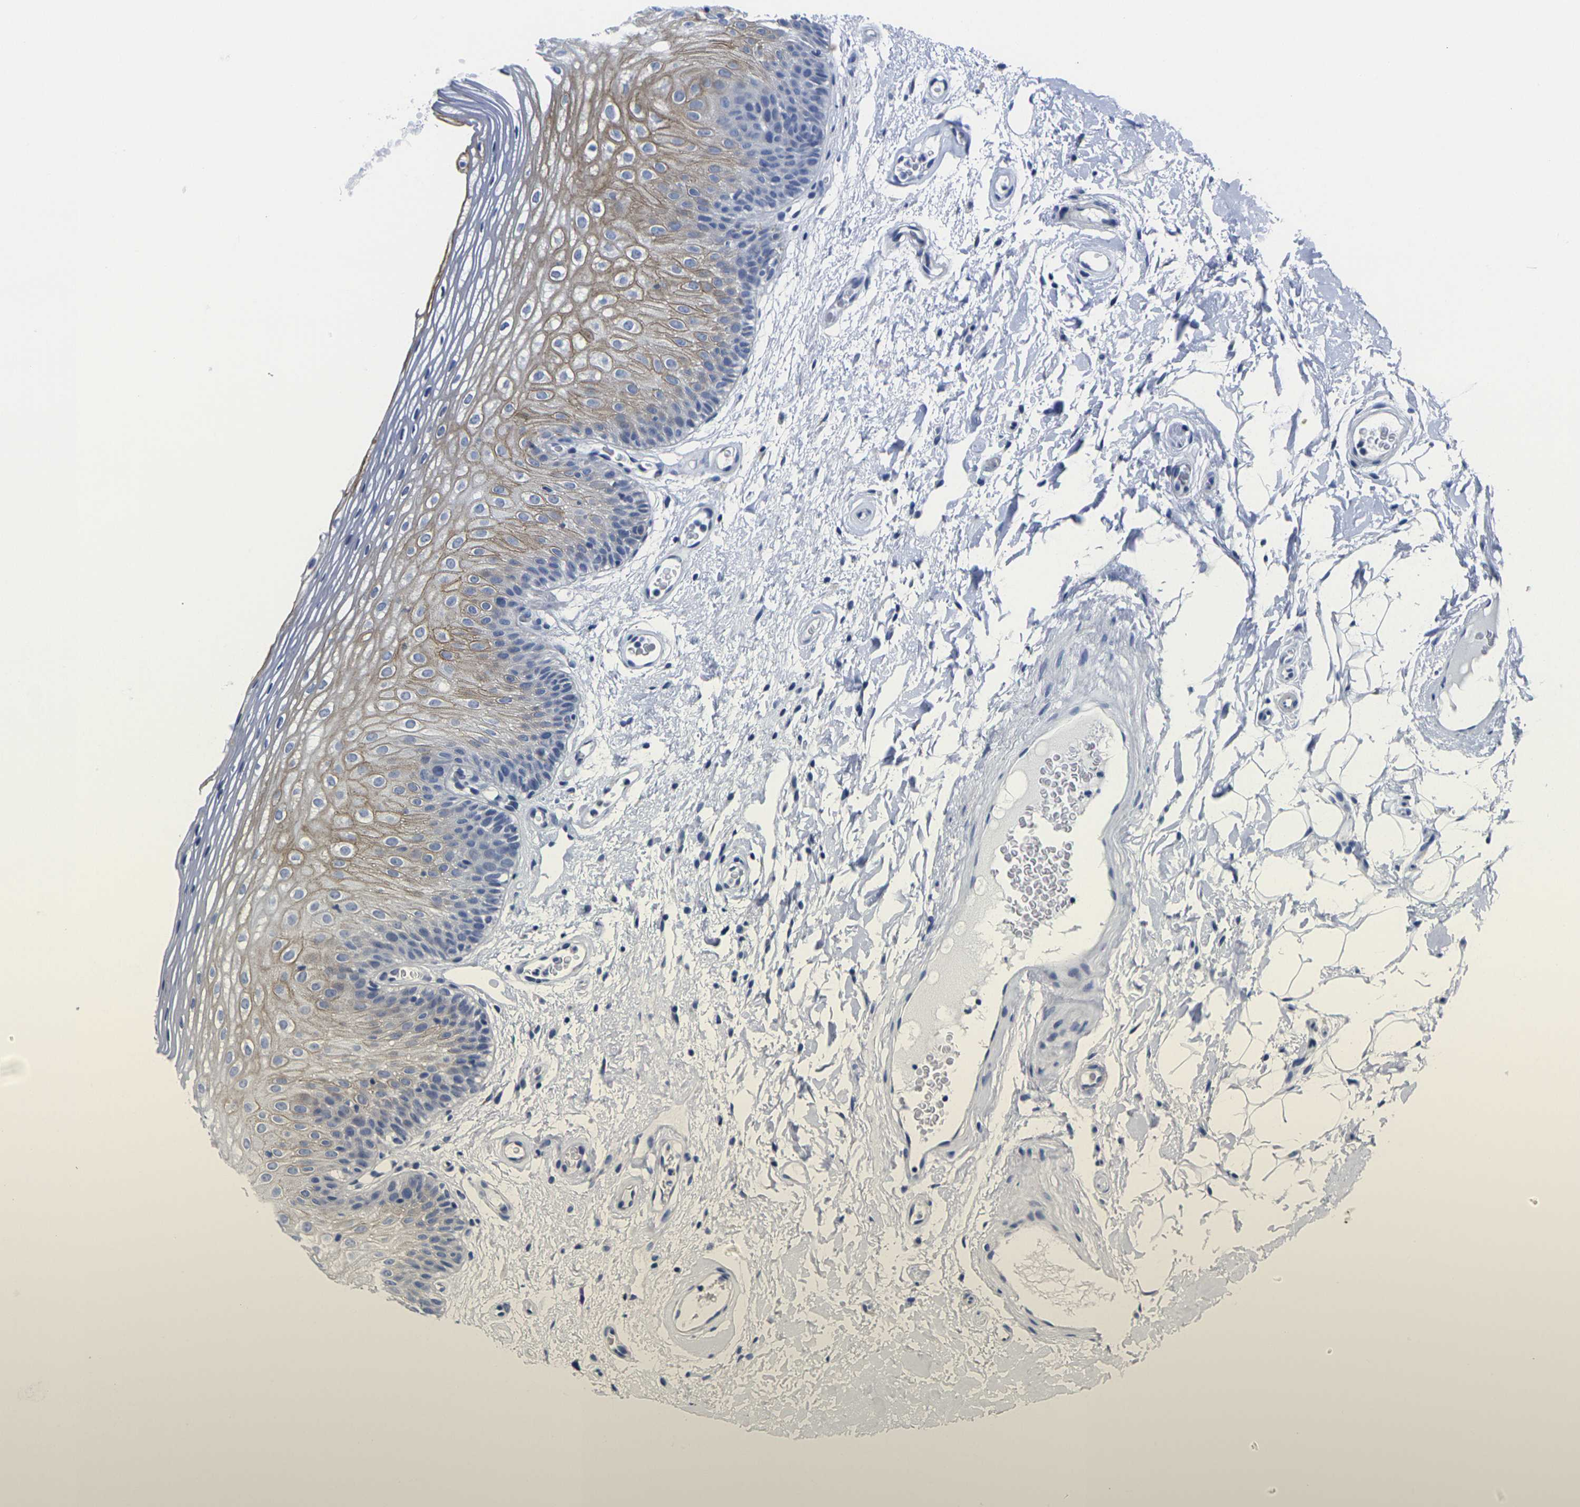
{"staining": {"intensity": "moderate", "quantity": "25%-75%", "location": "cytoplasmic/membranous"}, "tissue": "oral mucosa", "cell_type": "Squamous epithelial cells", "image_type": "normal", "snomed": [{"axis": "morphology", "description": "Normal tissue, NOS"}, {"axis": "morphology", "description": "Squamous cell carcinoma, NOS"}, {"axis": "topography", "description": "Skeletal muscle"}, {"axis": "topography", "description": "Oral tissue"}], "caption": "Immunohistochemical staining of normal oral mucosa demonstrates medium levels of moderate cytoplasmic/membranous staining in about 25%-75% of squamous epithelial cells.", "gene": "CRK", "patient": {"sex": "male", "age": 71}}